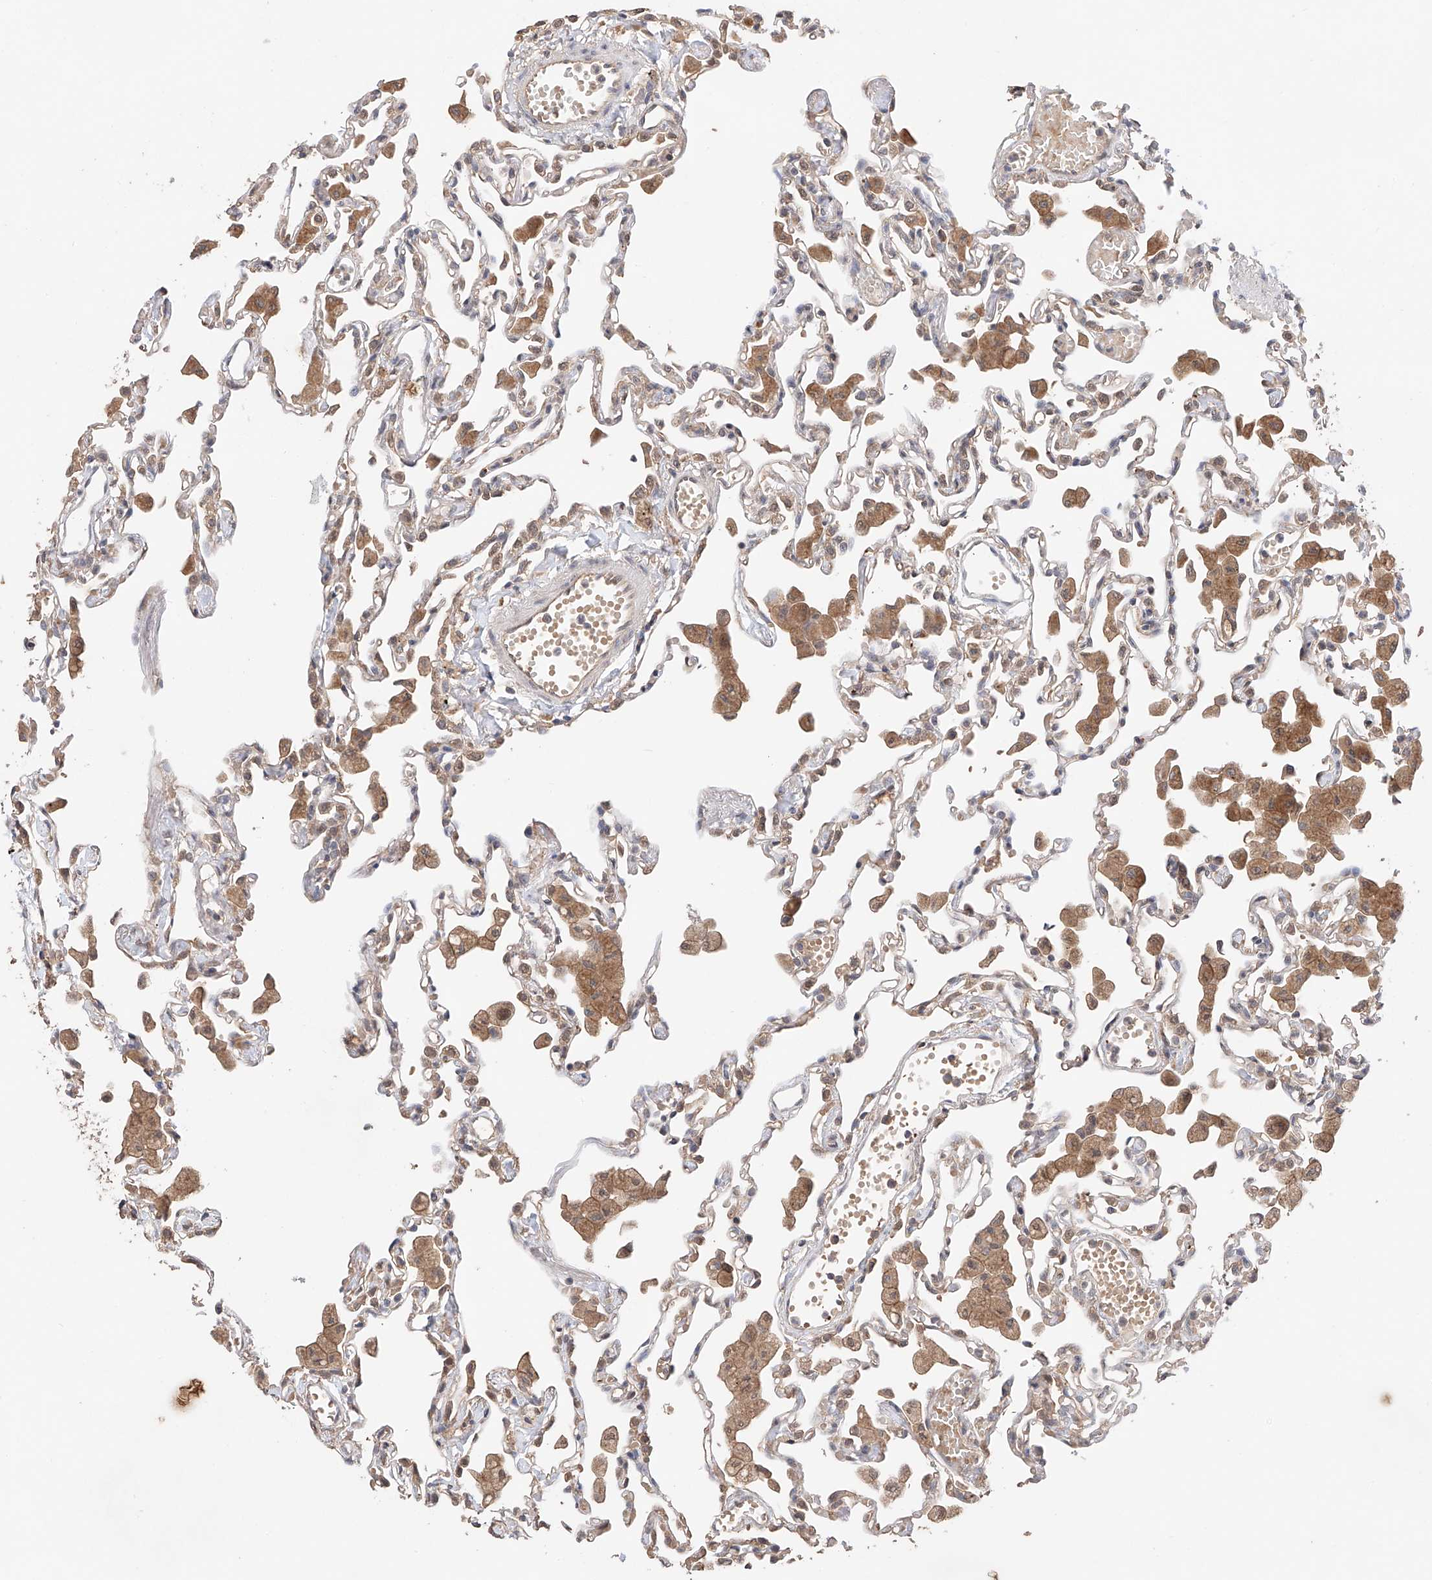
{"staining": {"intensity": "weak", "quantity": "25%-75%", "location": "cytoplasmic/membranous"}, "tissue": "lung", "cell_type": "Alveolar cells", "image_type": "normal", "snomed": [{"axis": "morphology", "description": "Normal tissue, NOS"}, {"axis": "topography", "description": "Bronchus"}, {"axis": "topography", "description": "Lung"}], "caption": "The immunohistochemical stain highlights weak cytoplasmic/membranous positivity in alveolar cells of unremarkable lung. The staining is performed using DAB brown chromogen to label protein expression. The nuclei are counter-stained blue using hematoxylin.", "gene": "ZFHX2", "patient": {"sex": "female", "age": 49}}